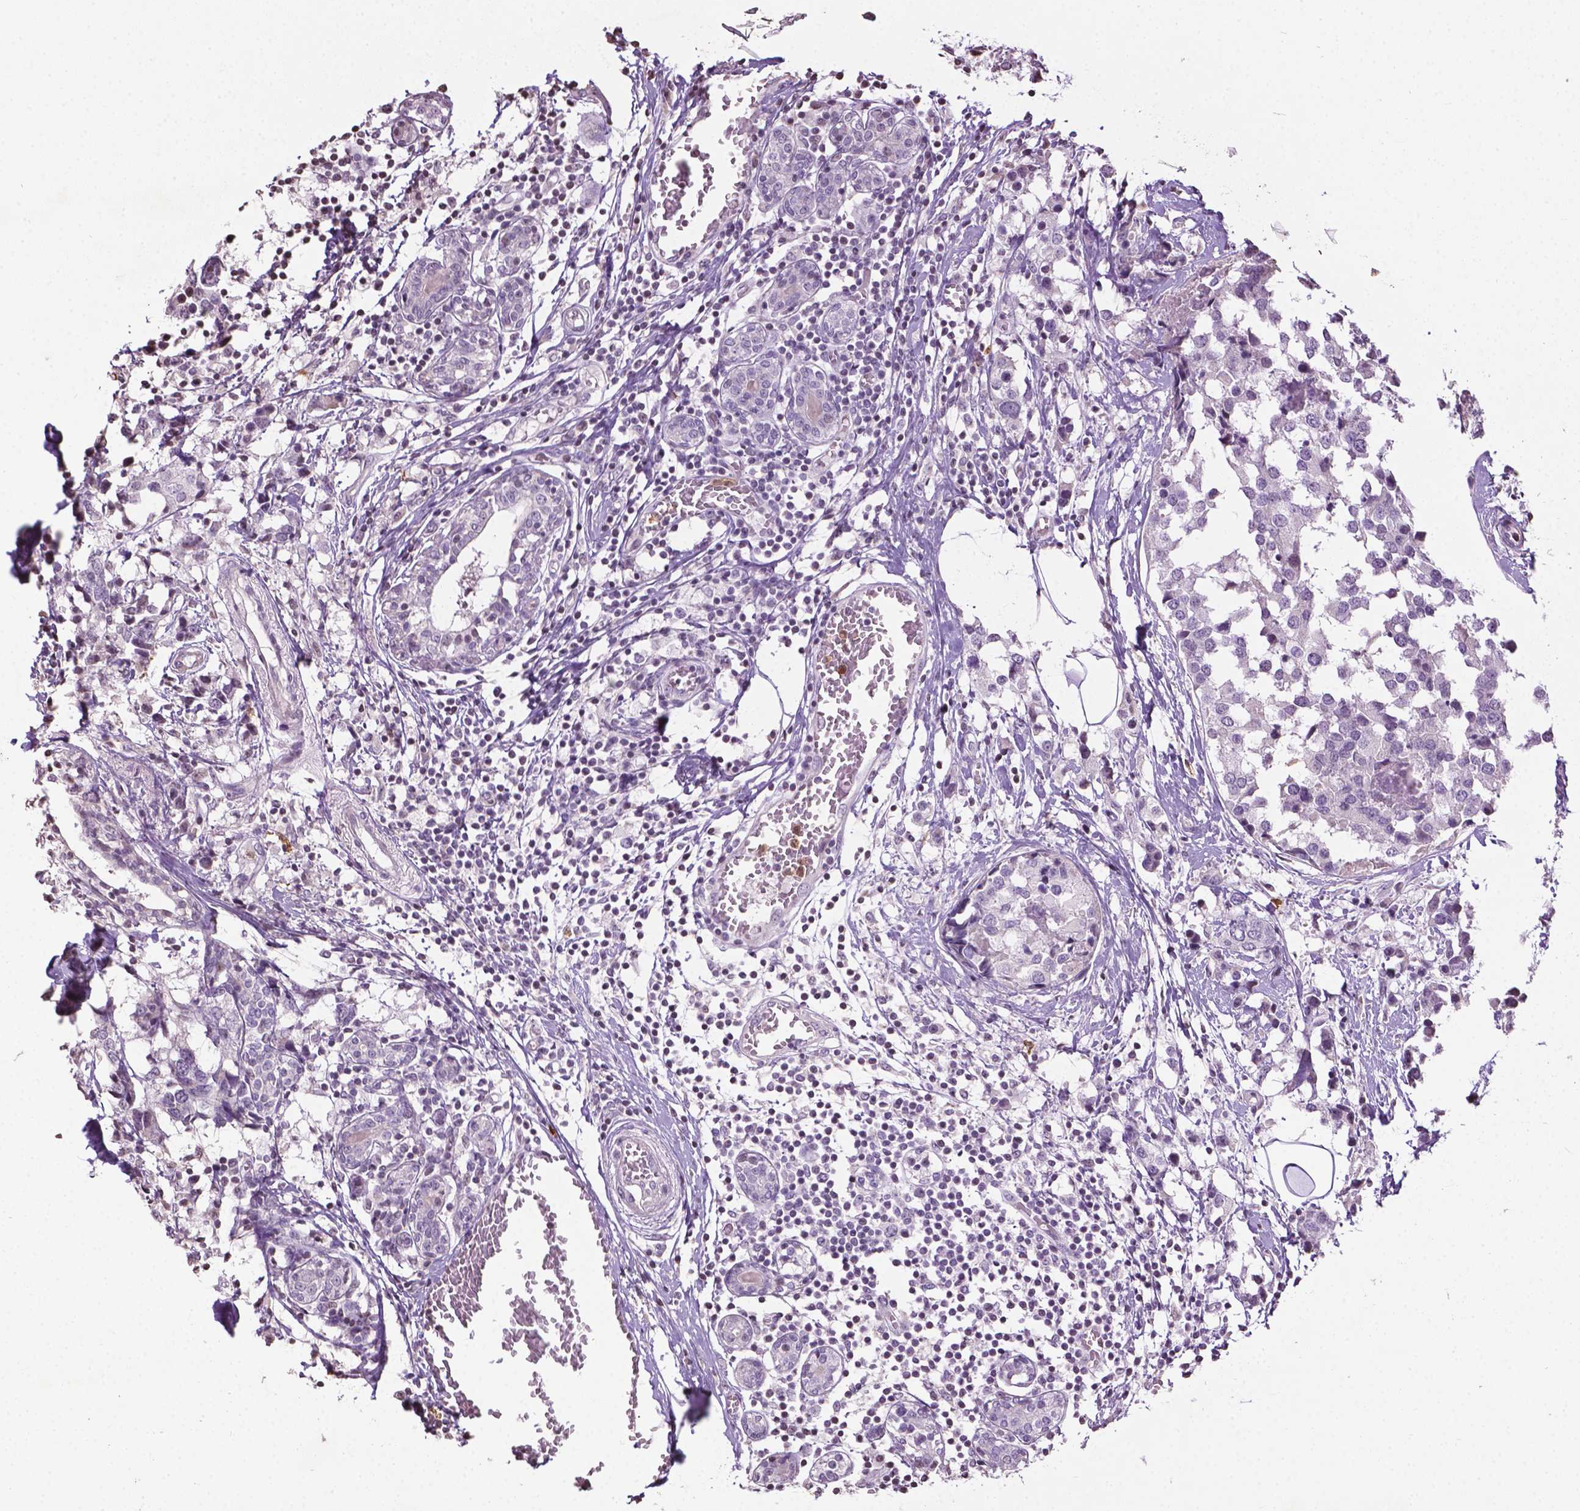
{"staining": {"intensity": "negative", "quantity": "none", "location": "none"}, "tissue": "breast cancer", "cell_type": "Tumor cells", "image_type": "cancer", "snomed": [{"axis": "morphology", "description": "Lobular carcinoma"}, {"axis": "topography", "description": "Breast"}], "caption": "A high-resolution histopathology image shows IHC staining of breast cancer (lobular carcinoma), which exhibits no significant positivity in tumor cells. (DAB immunohistochemistry with hematoxylin counter stain).", "gene": "NTNG2", "patient": {"sex": "female", "age": 59}}